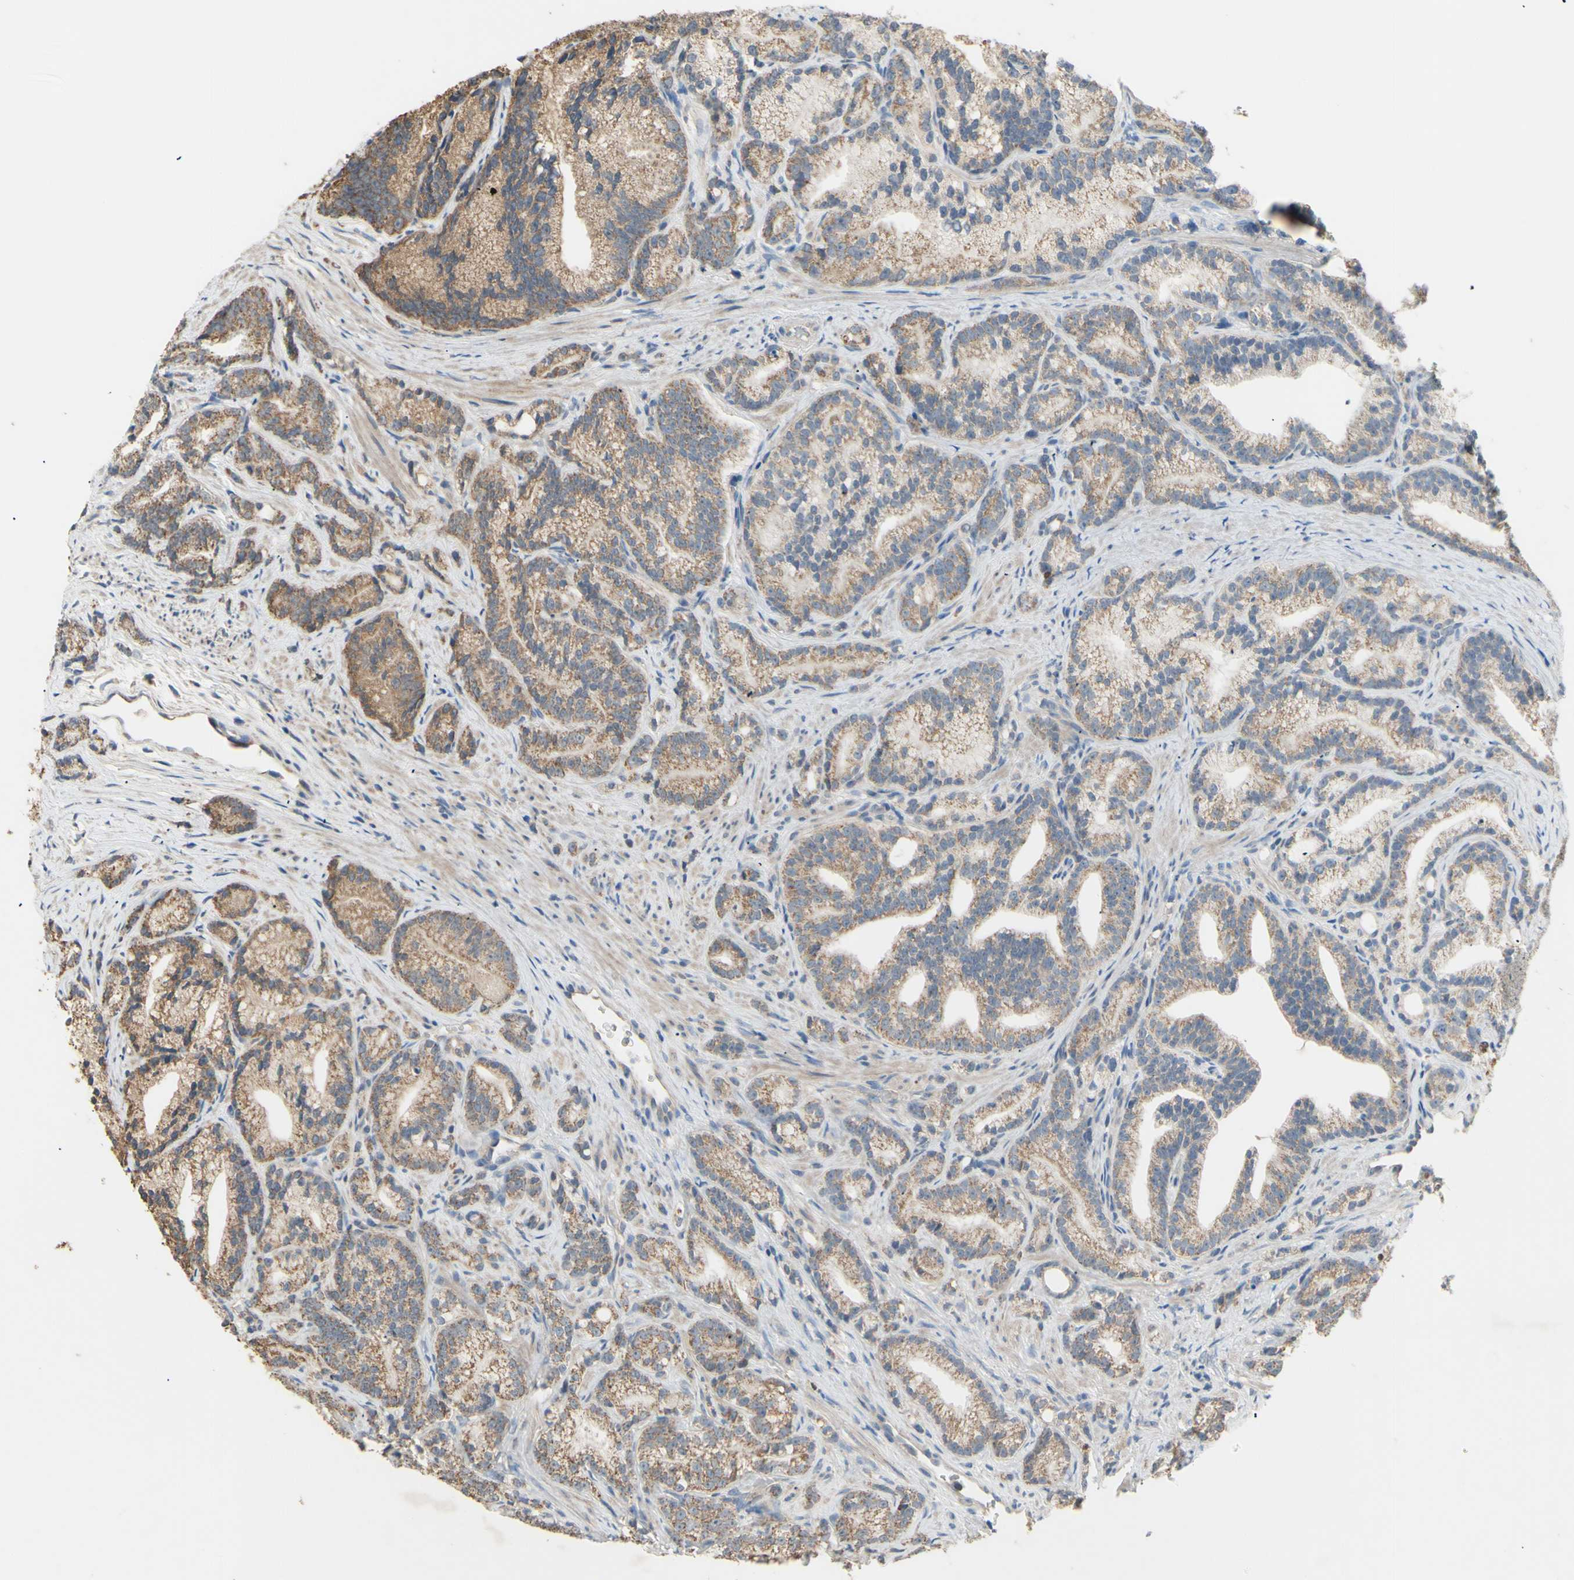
{"staining": {"intensity": "moderate", "quantity": ">75%", "location": "cytoplasmic/membranous"}, "tissue": "prostate cancer", "cell_type": "Tumor cells", "image_type": "cancer", "snomed": [{"axis": "morphology", "description": "Adenocarcinoma, Low grade"}, {"axis": "topography", "description": "Prostate"}], "caption": "Human prostate cancer (adenocarcinoma (low-grade)) stained with a protein marker reveals moderate staining in tumor cells.", "gene": "PTGIS", "patient": {"sex": "male", "age": 89}}